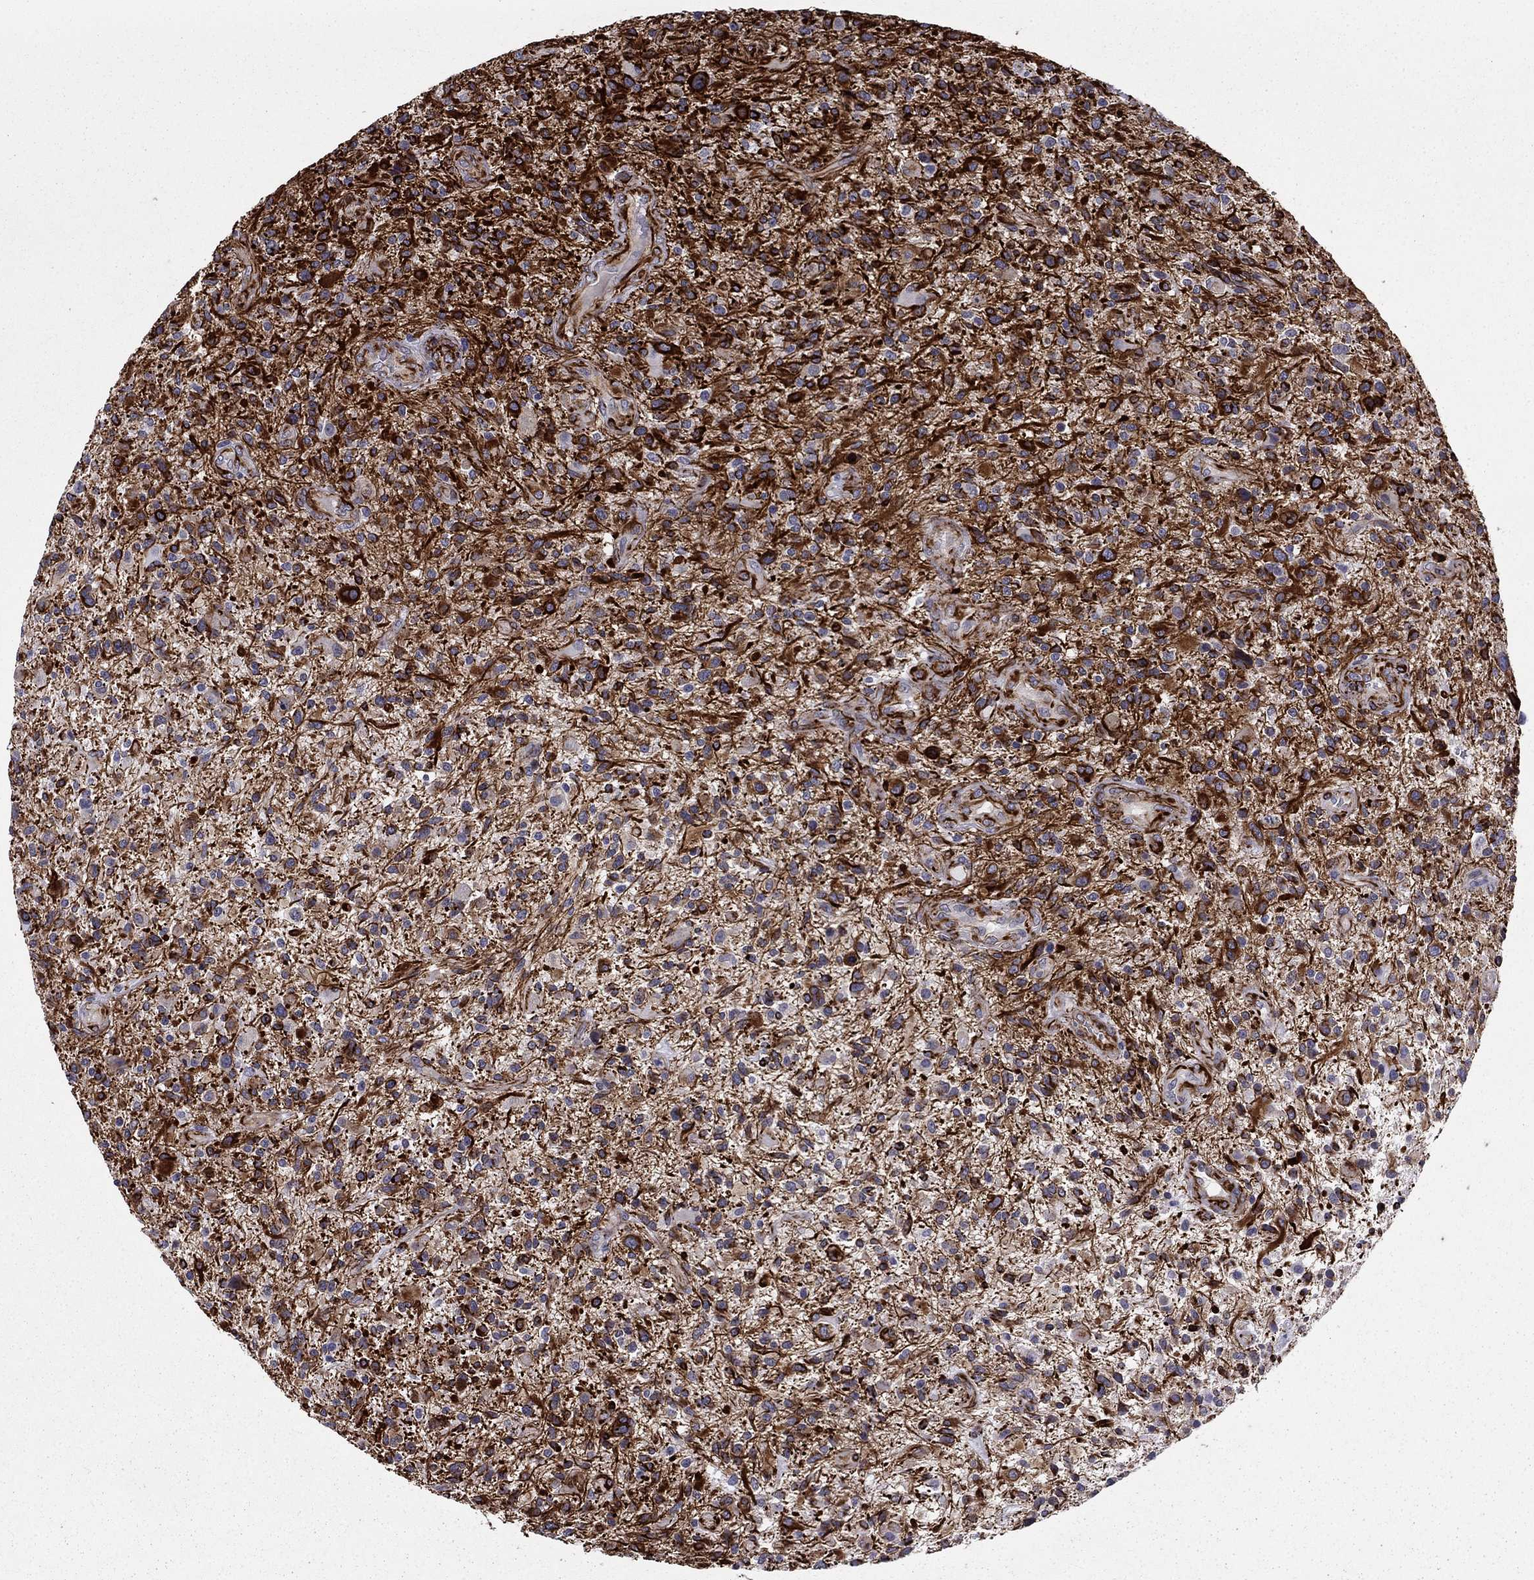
{"staining": {"intensity": "strong", "quantity": ">75%", "location": "cytoplasmic/membranous"}, "tissue": "glioma", "cell_type": "Tumor cells", "image_type": "cancer", "snomed": [{"axis": "morphology", "description": "Glioma, malignant, High grade"}, {"axis": "topography", "description": "Brain"}], "caption": "A high amount of strong cytoplasmic/membranous expression is appreciated in about >75% of tumor cells in malignant glioma (high-grade) tissue.", "gene": "ANKS4B", "patient": {"sex": "male", "age": 47}}